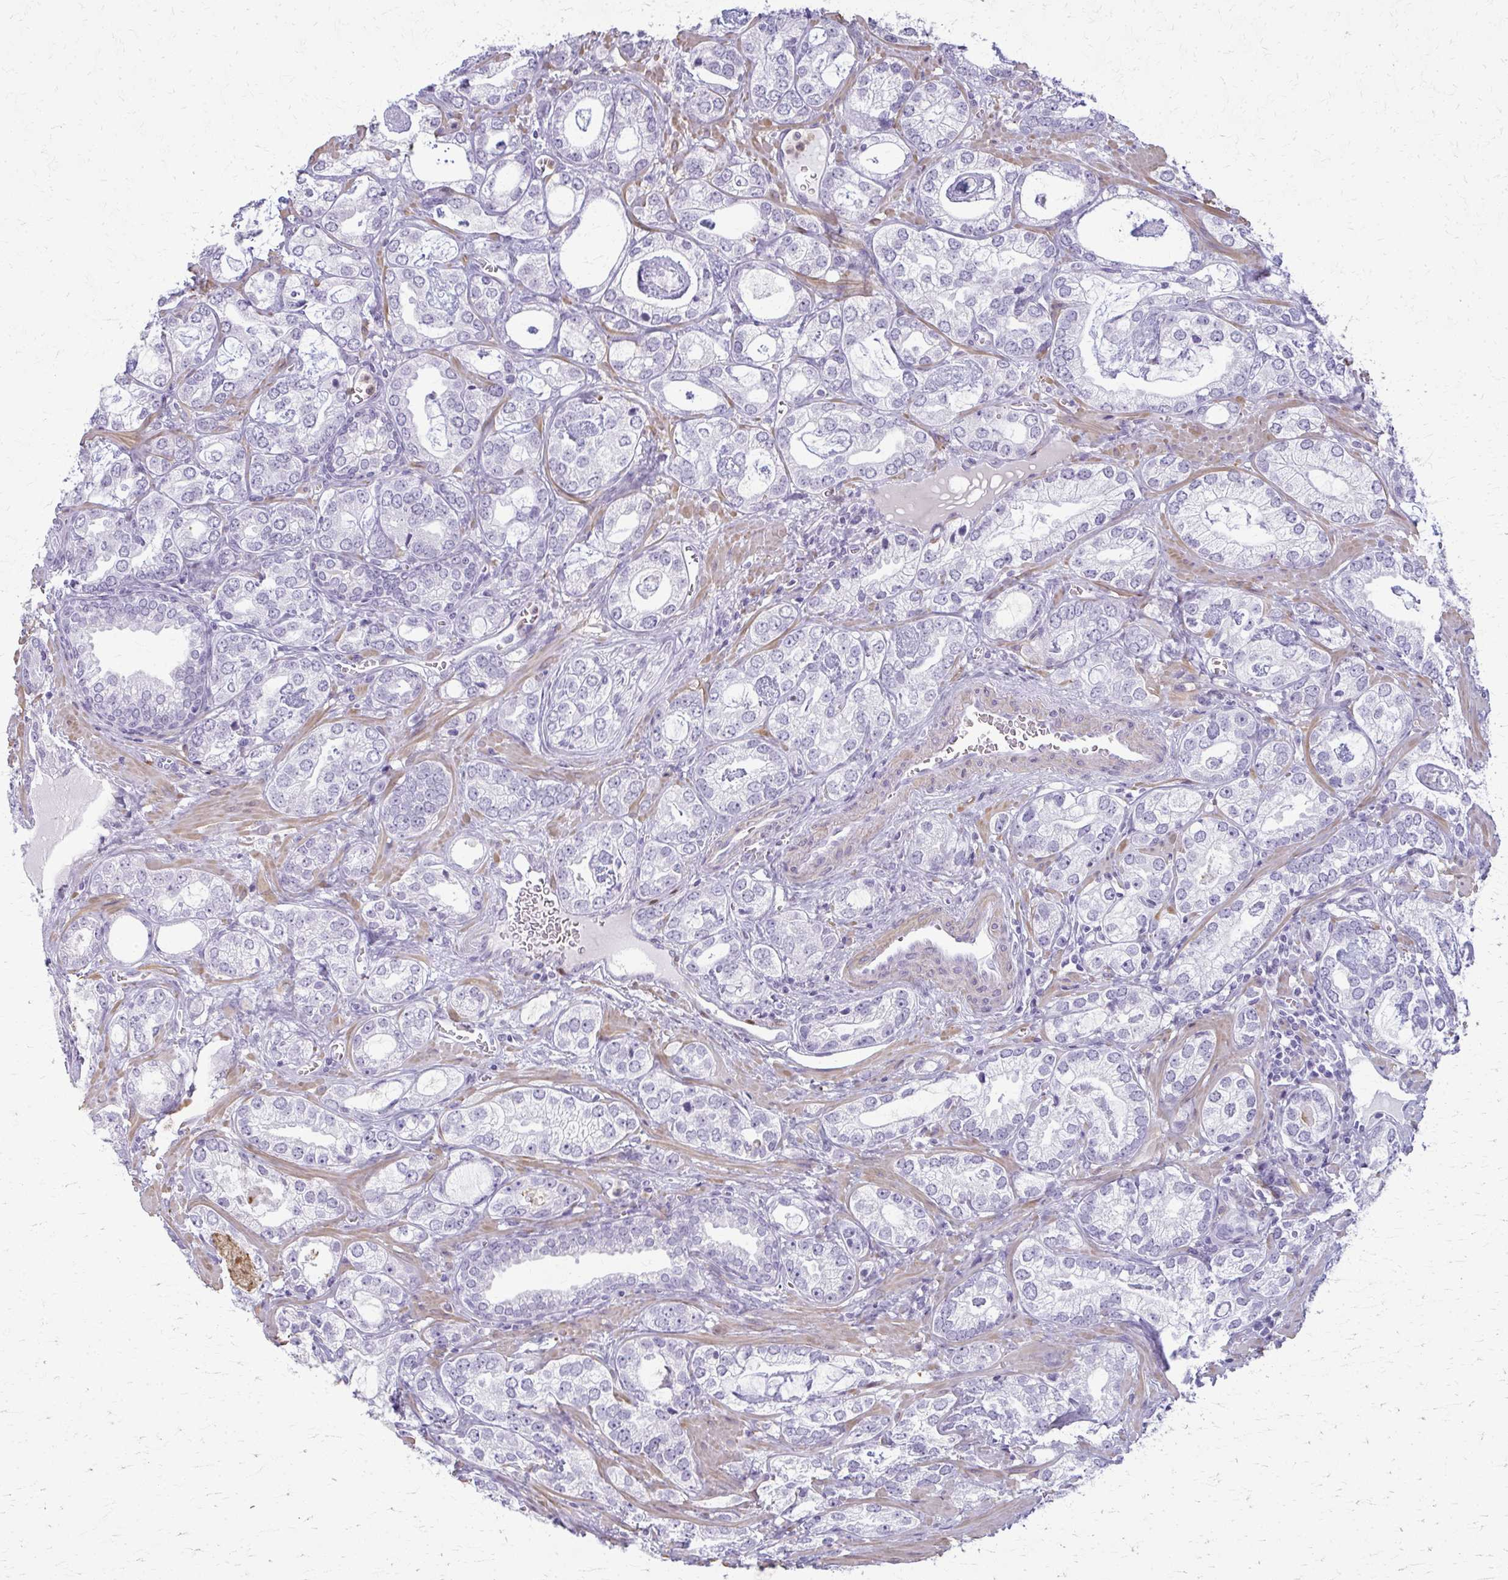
{"staining": {"intensity": "negative", "quantity": "none", "location": "none"}, "tissue": "prostate cancer", "cell_type": "Tumor cells", "image_type": "cancer", "snomed": [{"axis": "morphology", "description": "Adenocarcinoma, Medium grade"}, {"axis": "topography", "description": "Prostate"}], "caption": "A high-resolution micrograph shows immunohistochemistry (IHC) staining of prostate cancer, which exhibits no significant positivity in tumor cells. Brightfield microscopy of immunohistochemistry (IHC) stained with DAB (brown) and hematoxylin (blue), captured at high magnification.", "gene": "CA3", "patient": {"sex": "male", "age": 57}}